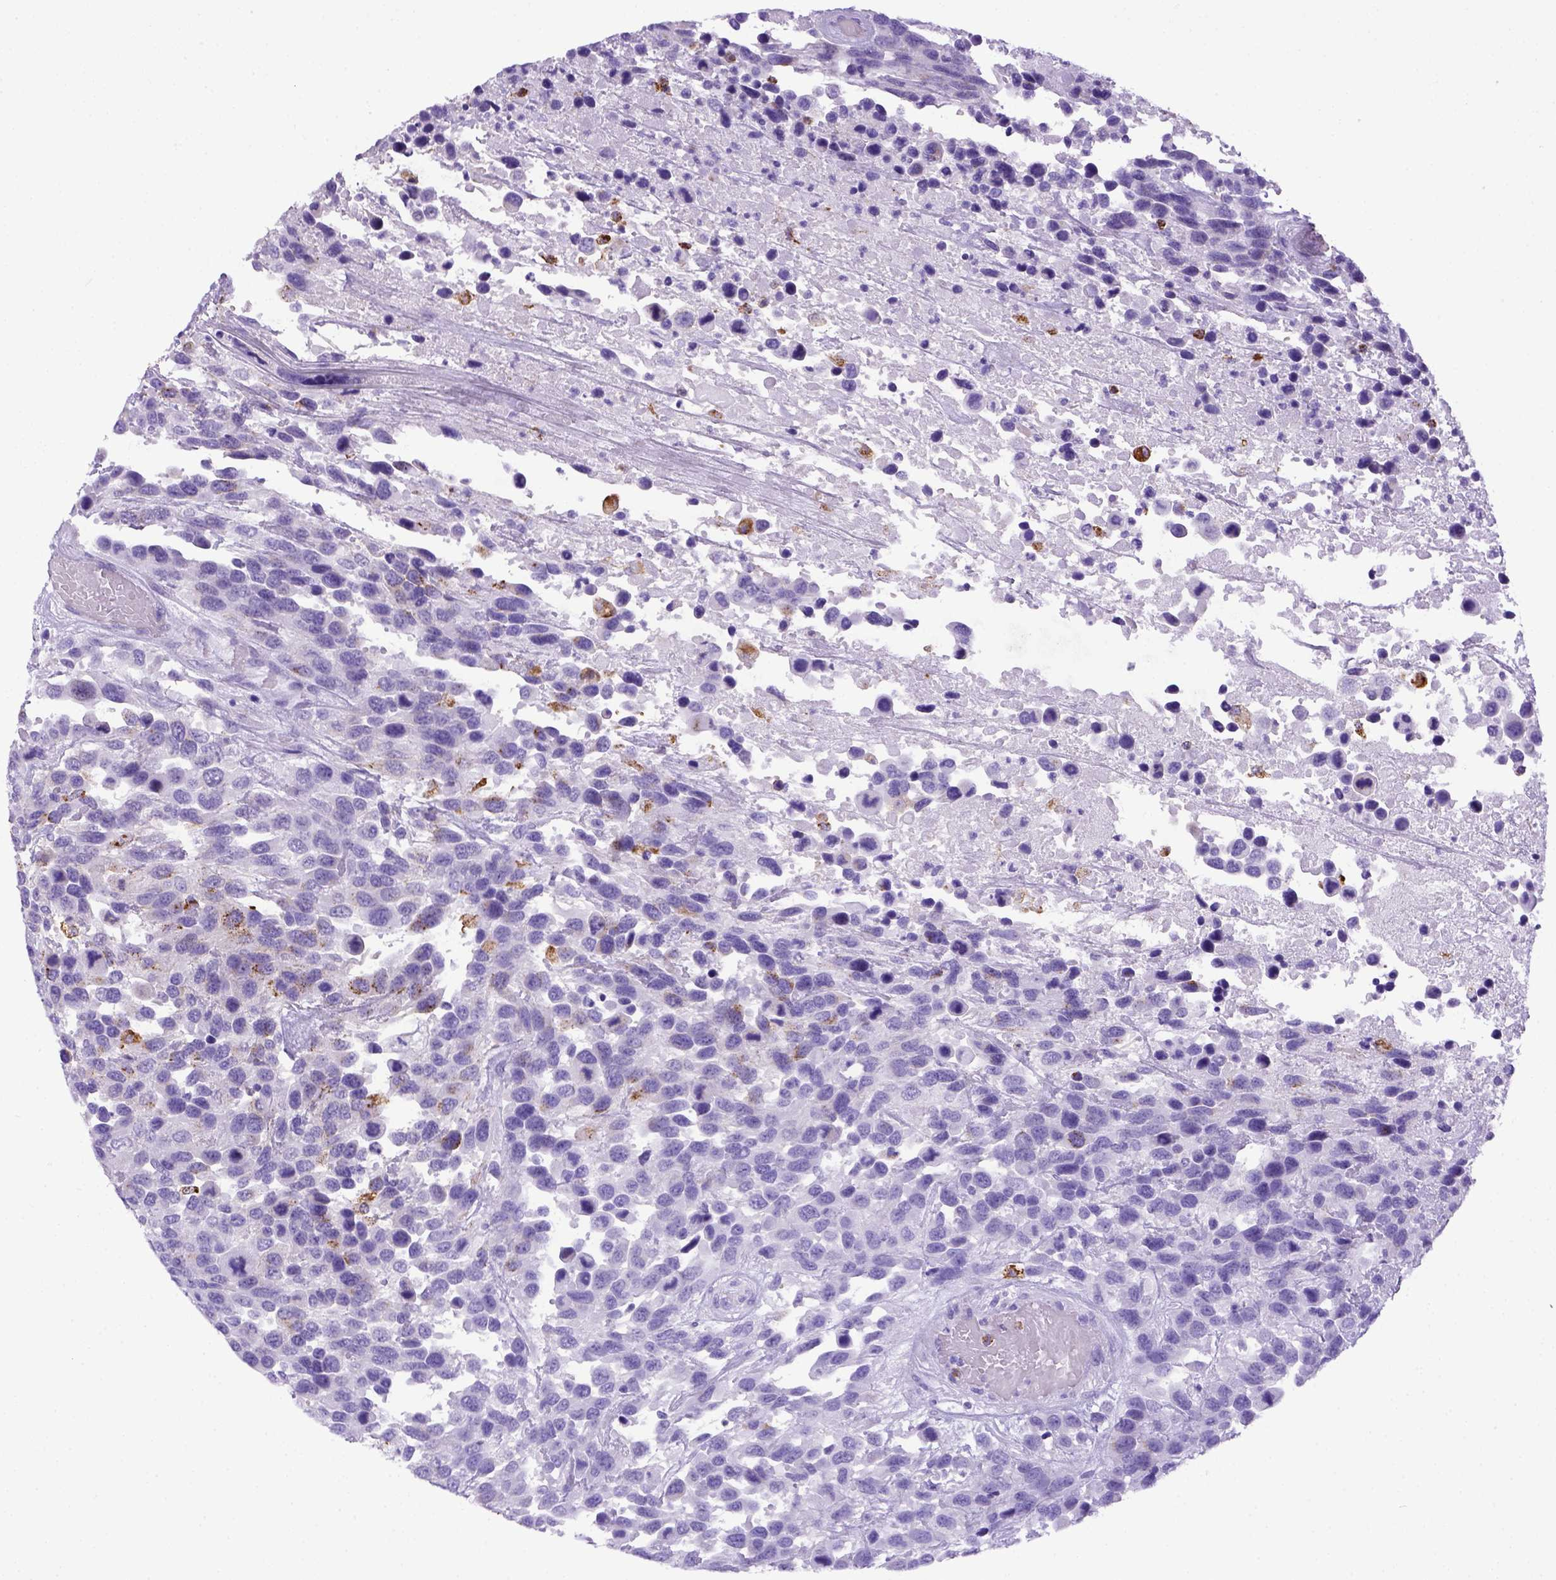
{"staining": {"intensity": "negative", "quantity": "none", "location": "none"}, "tissue": "urothelial cancer", "cell_type": "Tumor cells", "image_type": "cancer", "snomed": [{"axis": "morphology", "description": "Urothelial carcinoma, High grade"}, {"axis": "topography", "description": "Urinary bladder"}], "caption": "This is an immunohistochemistry micrograph of high-grade urothelial carcinoma. There is no positivity in tumor cells.", "gene": "CD68", "patient": {"sex": "female", "age": 70}}